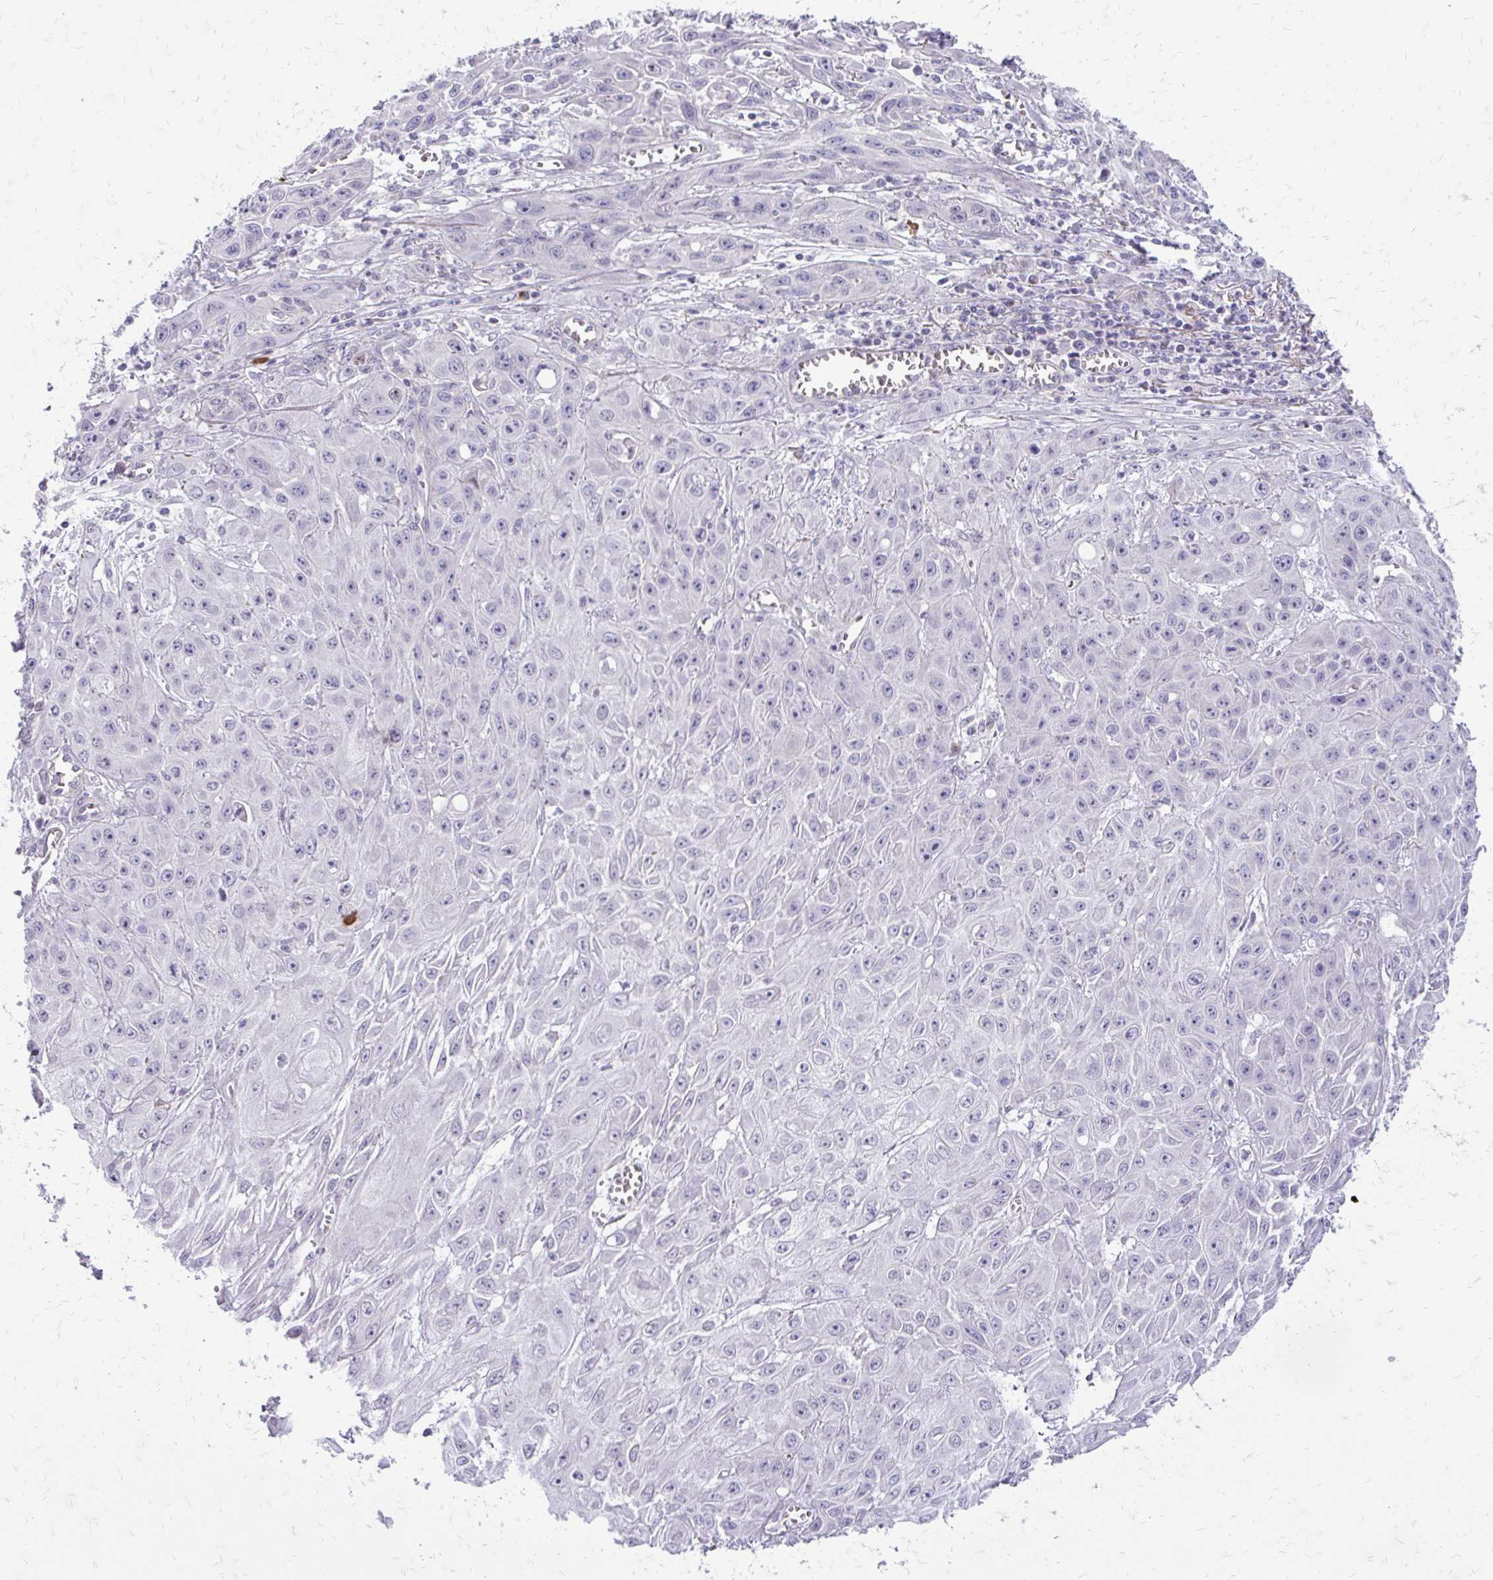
{"staining": {"intensity": "negative", "quantity": "none", "location": "none"}, "tissue": "skin cancer", "cell_type": "Tumor cells", "image_type": "cancer", "snomed": [{"axis": "morphology", "description": "Squamous cell carcinoma, NOS"}, {"axis": "topography", "description": "Skin"}, {"axis": "topography", "description": "Vulva"}], "caption": "The micrograph exhibits no significant positivity in tumor cells of skin squamous cell carcinoma.", "gene": "FUNDC2", "patient": {"sex": "female", "age": 71}}